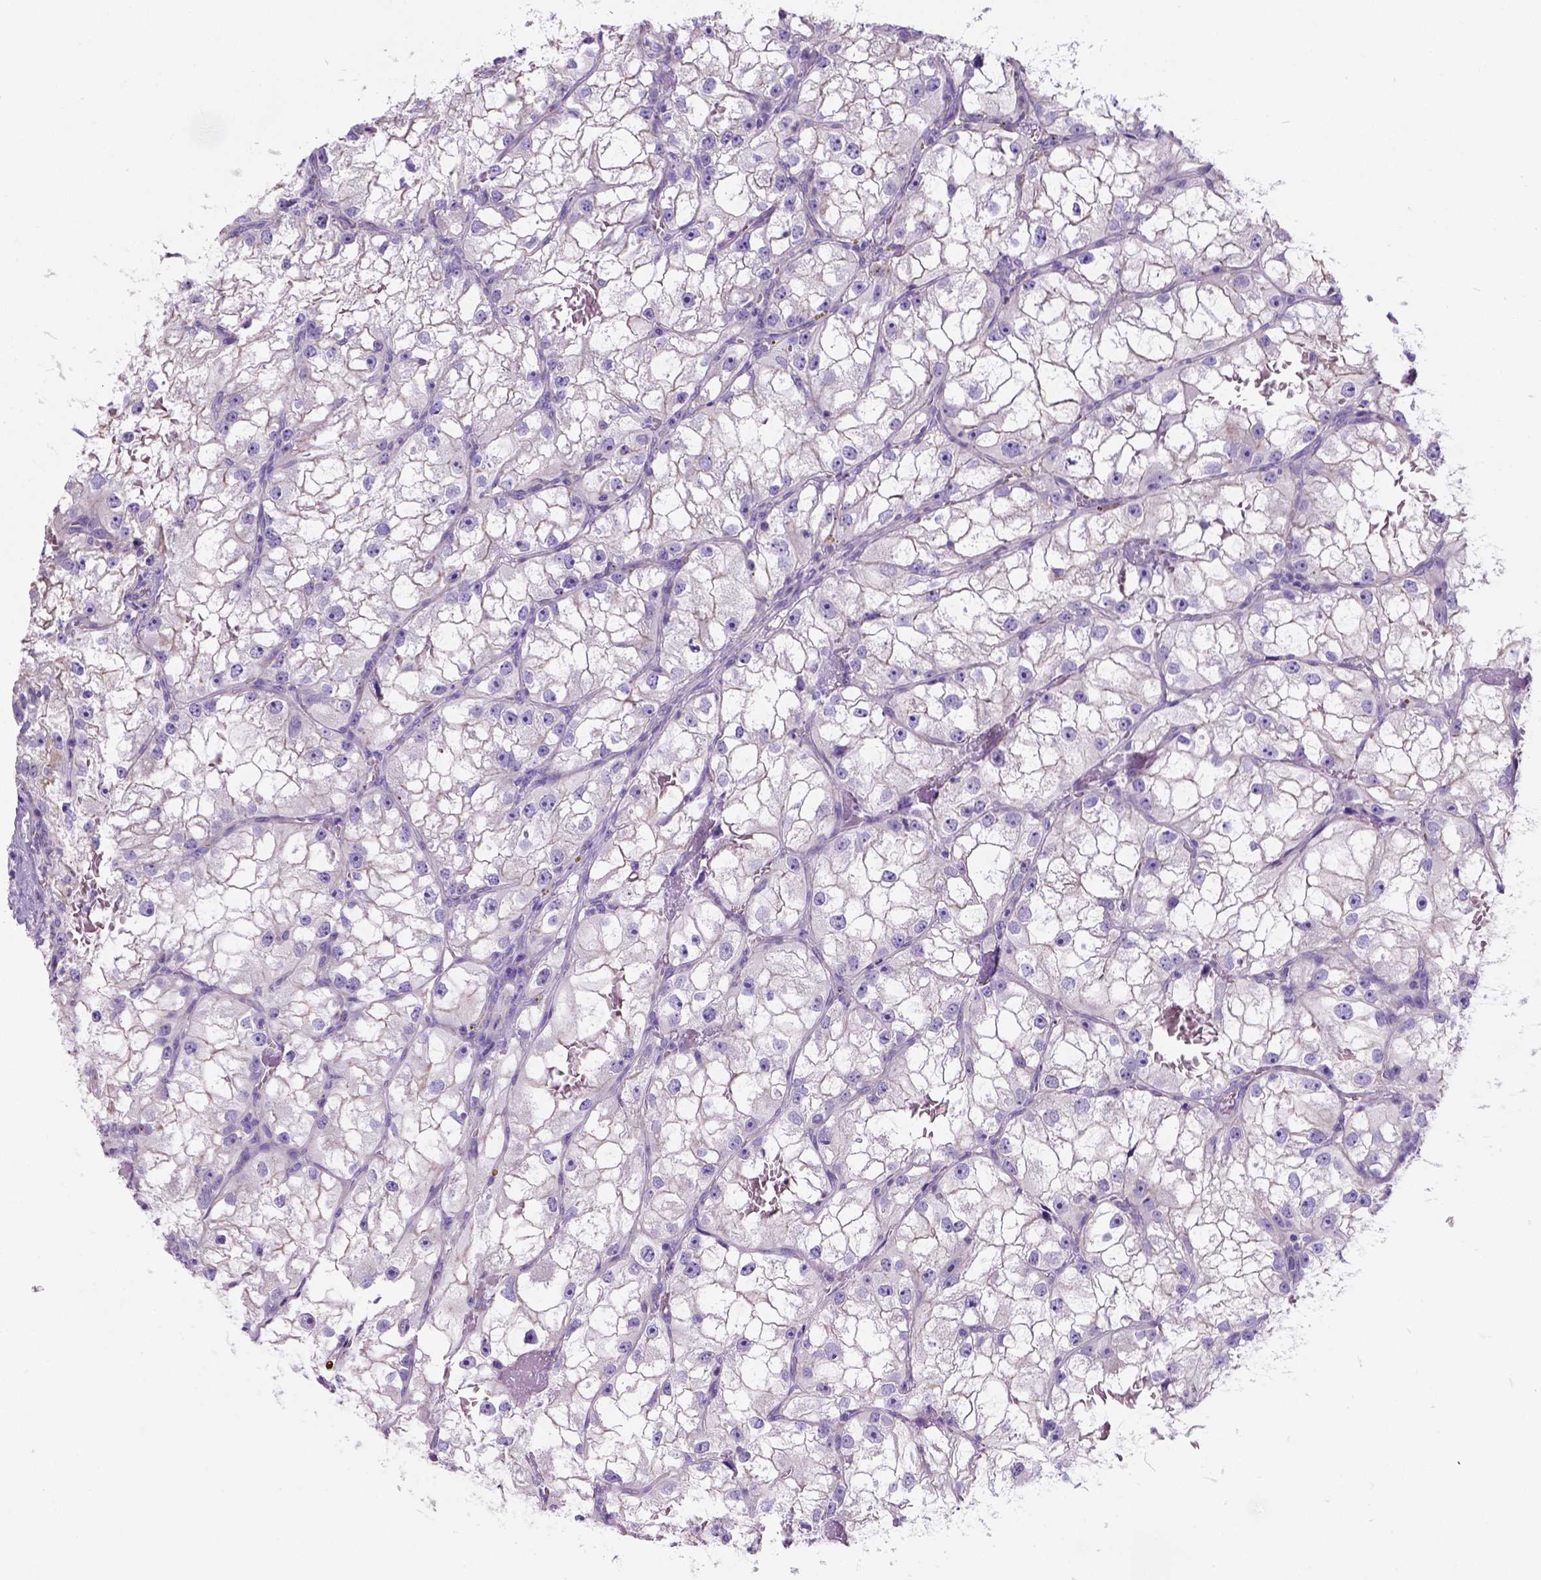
{"staining": {"intensity": "negative", "quantity": "none", "location": "none"}, "tissue": "renal cancer", "cell_type": "Tumor cells", "image_type": "cancer", "snomed": [{"axis": "morphology", "description": "Adenocarcinoma, NOS"}, {"axis": "topography", "description": "Kidney"}], "caption": "IHC of human renal adenocarcinoma exhibits no expression in tumor cells.", "gene": "PHF7", "patient": {"sex": "male", "age": 59}}